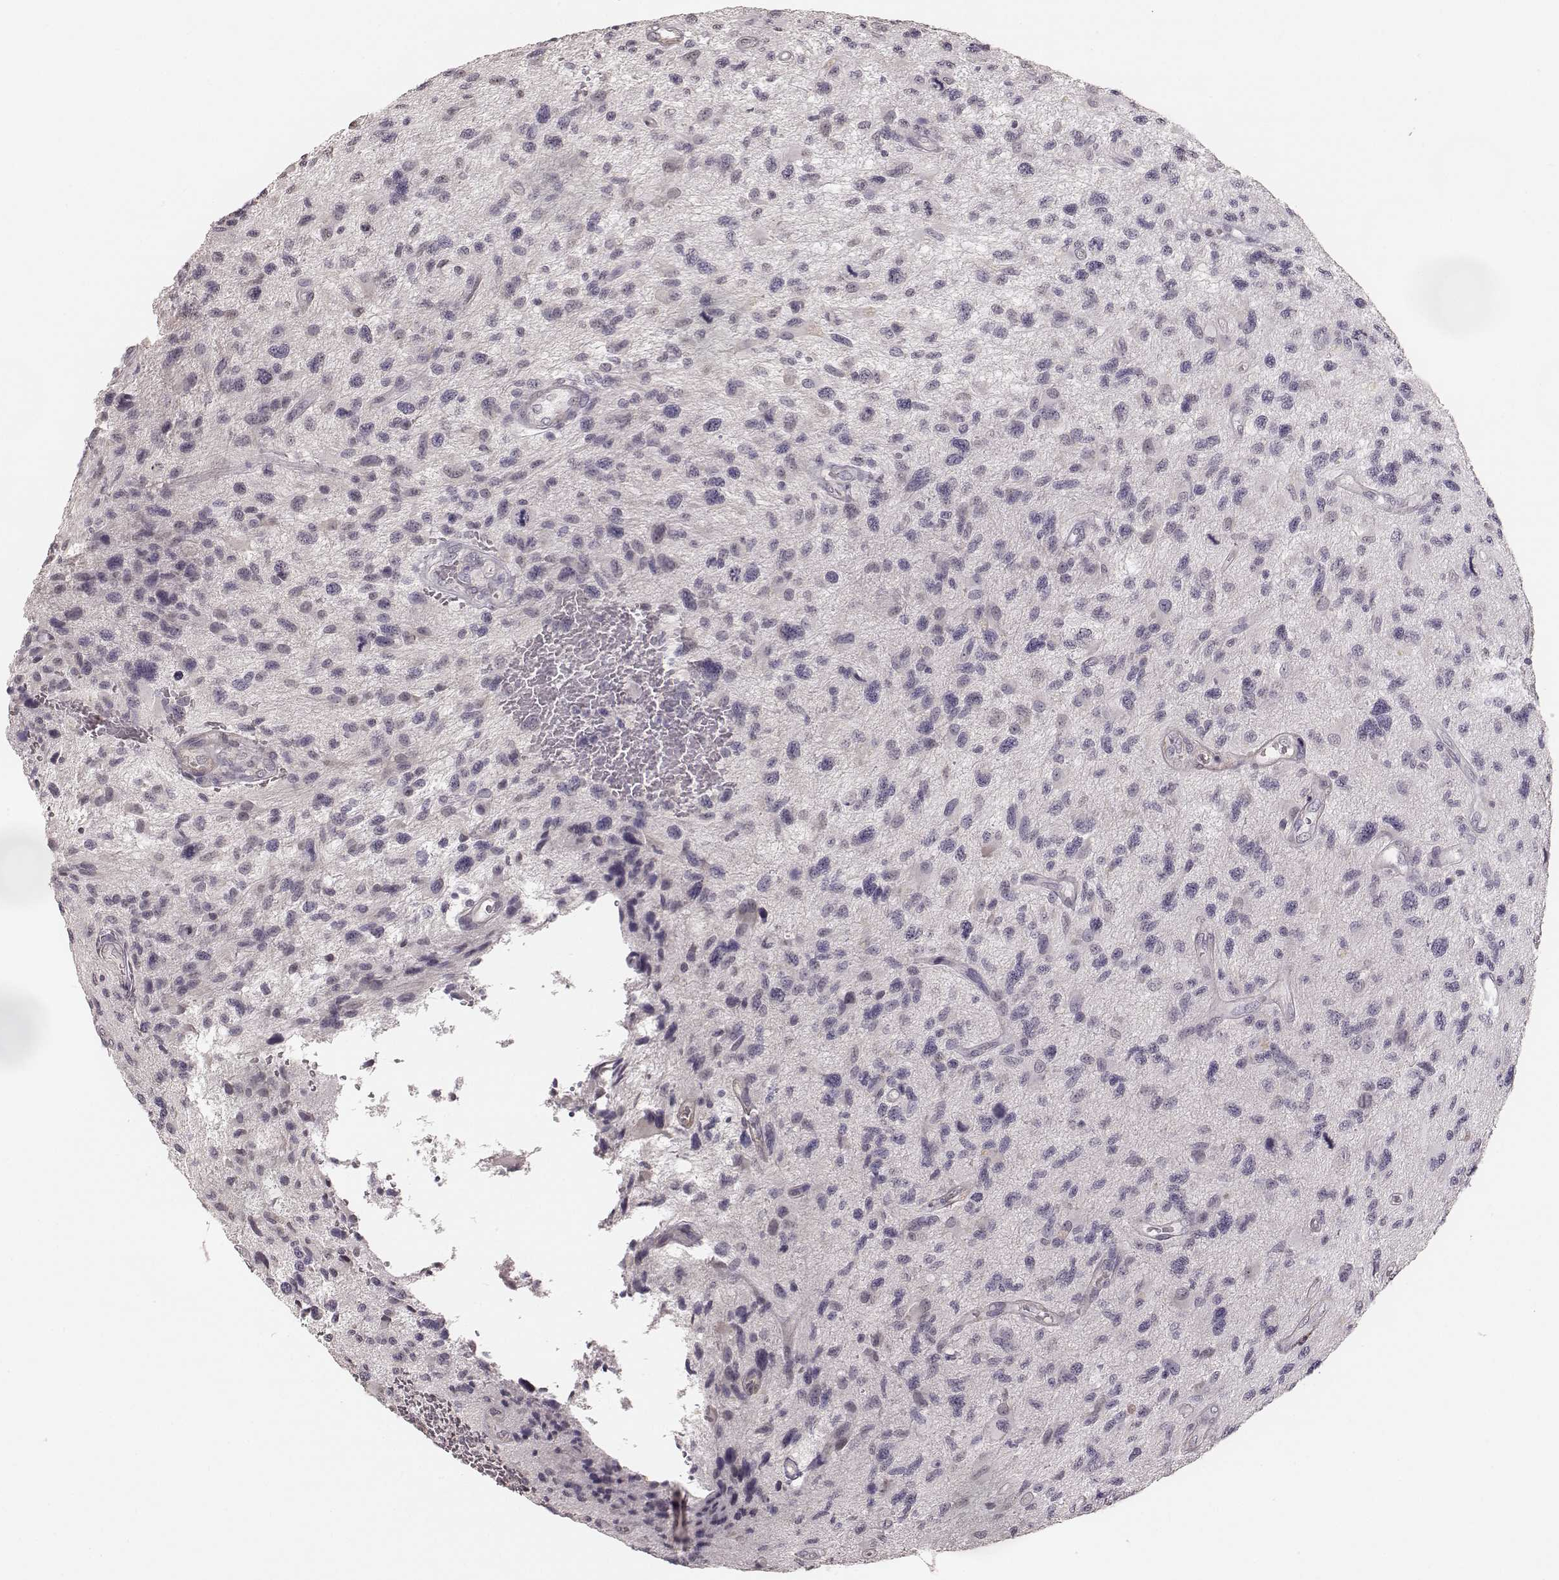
{"staining": {"intensity": "negative", "quantity": "none", "location": "none"}, "tissue": "glioma", "cell_type": "Tumor cells", "image_type": "cancer", "snomed": [{"axis": "morphology", "description": "Glioma, malignant, NOS"}, {"axis": "morphology", "description": "Glioma, malignant, High grade"}, {"axis": "topography", "description": "Brain"}], "caption": "The histopathology image reveals no staining of tumor cells in glioma (malignant).", "gene": "LY6K", "patient": {"sex": "female", "age": 71}}